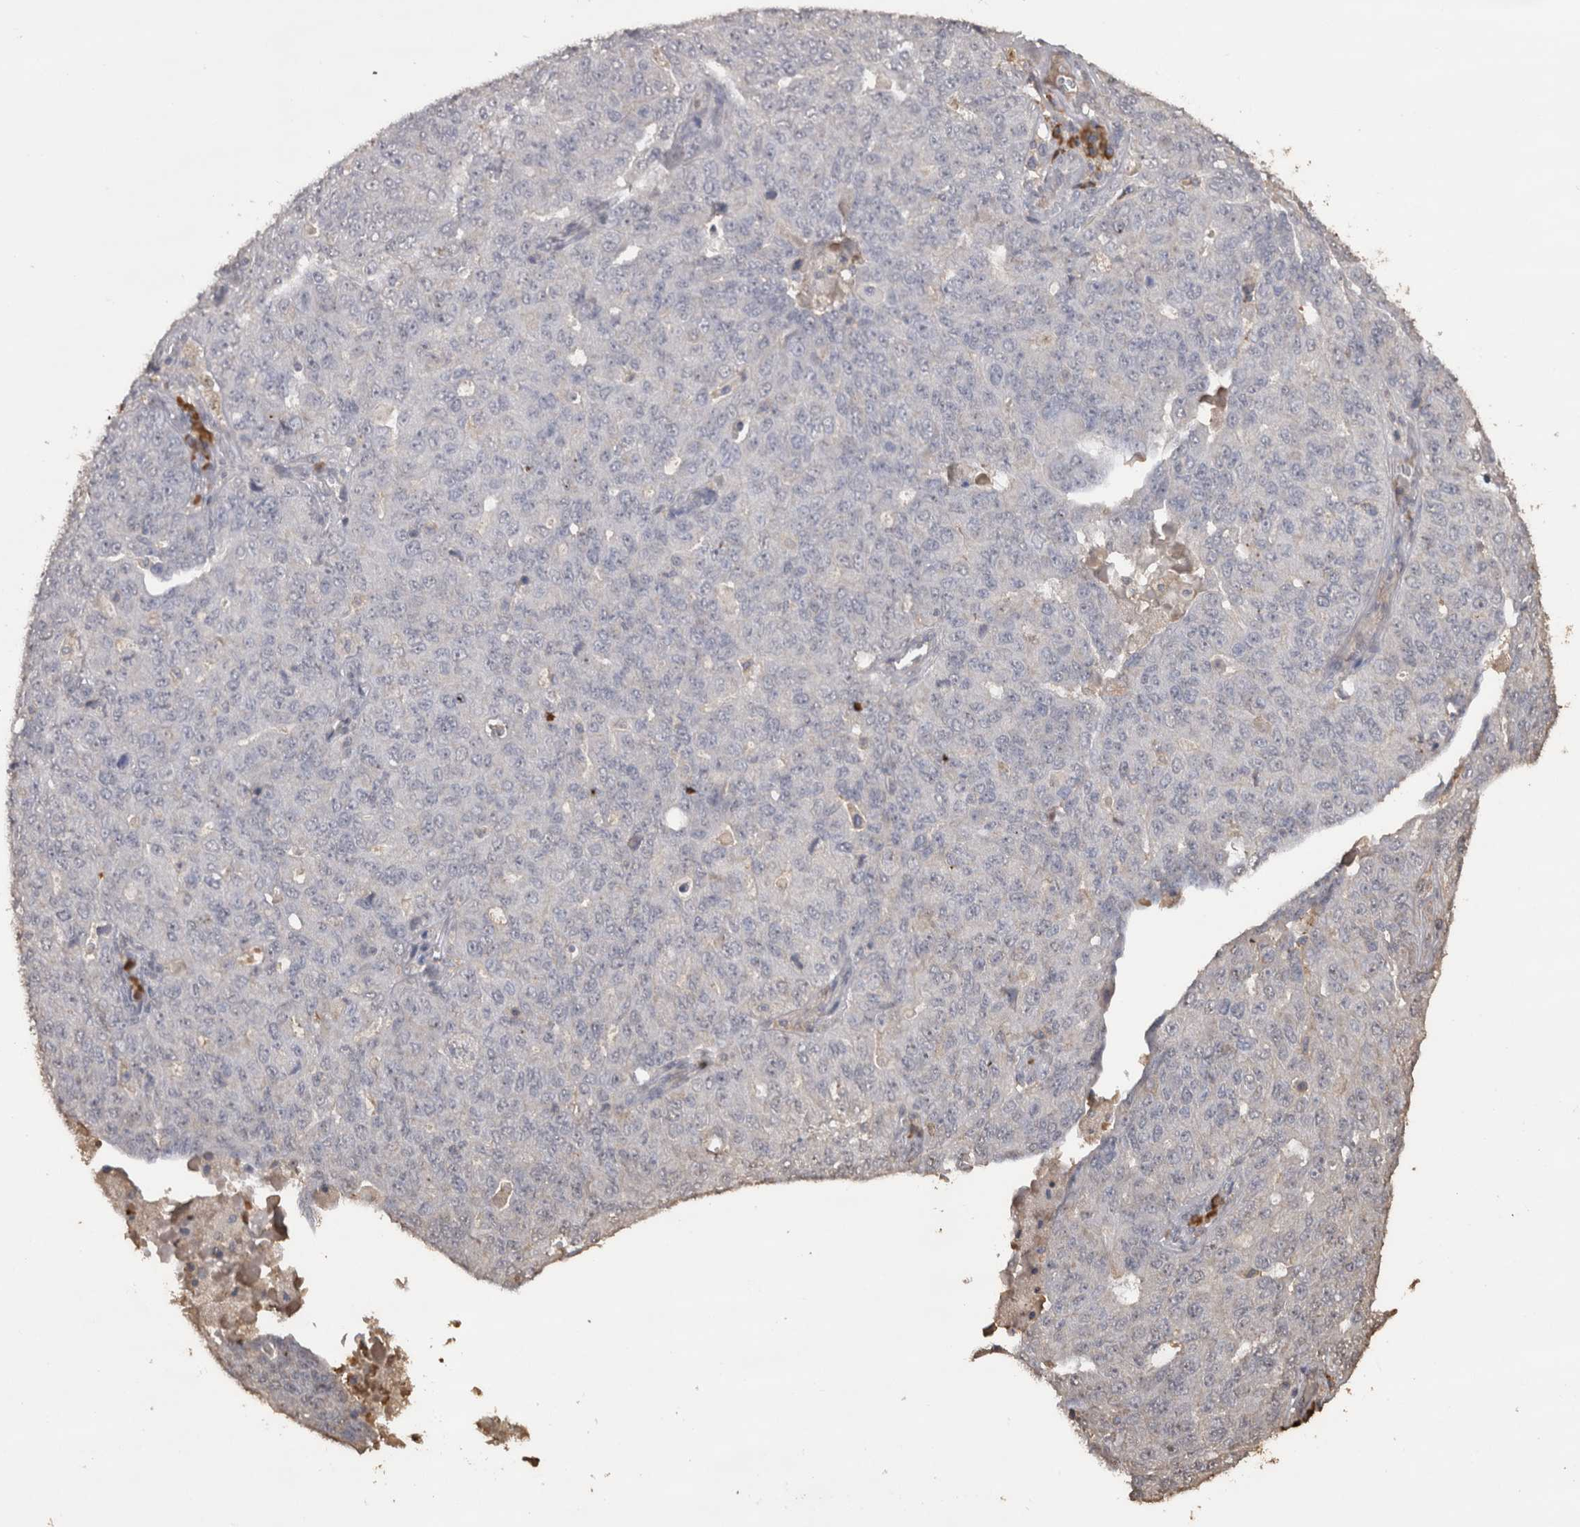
{"staining": {"intensity": "negative", "quantity": "none", "location": "none"}, "tissue": "ovarian cancer", "cell_type": "Tumor cells", "image_type": "cancer", "snomed": [{"axis": "morphology", "description": "Carcinoma, endometroid"}, {"axis": "topography", "description": "Ovary"}], "caption": "Endometroid carcinoma (ovarian) was stained to show a protein in brown. There is no significant staining in tumor cells.", "gene": "CRELD2", "patient": {"sex": "female", "age": 62}}